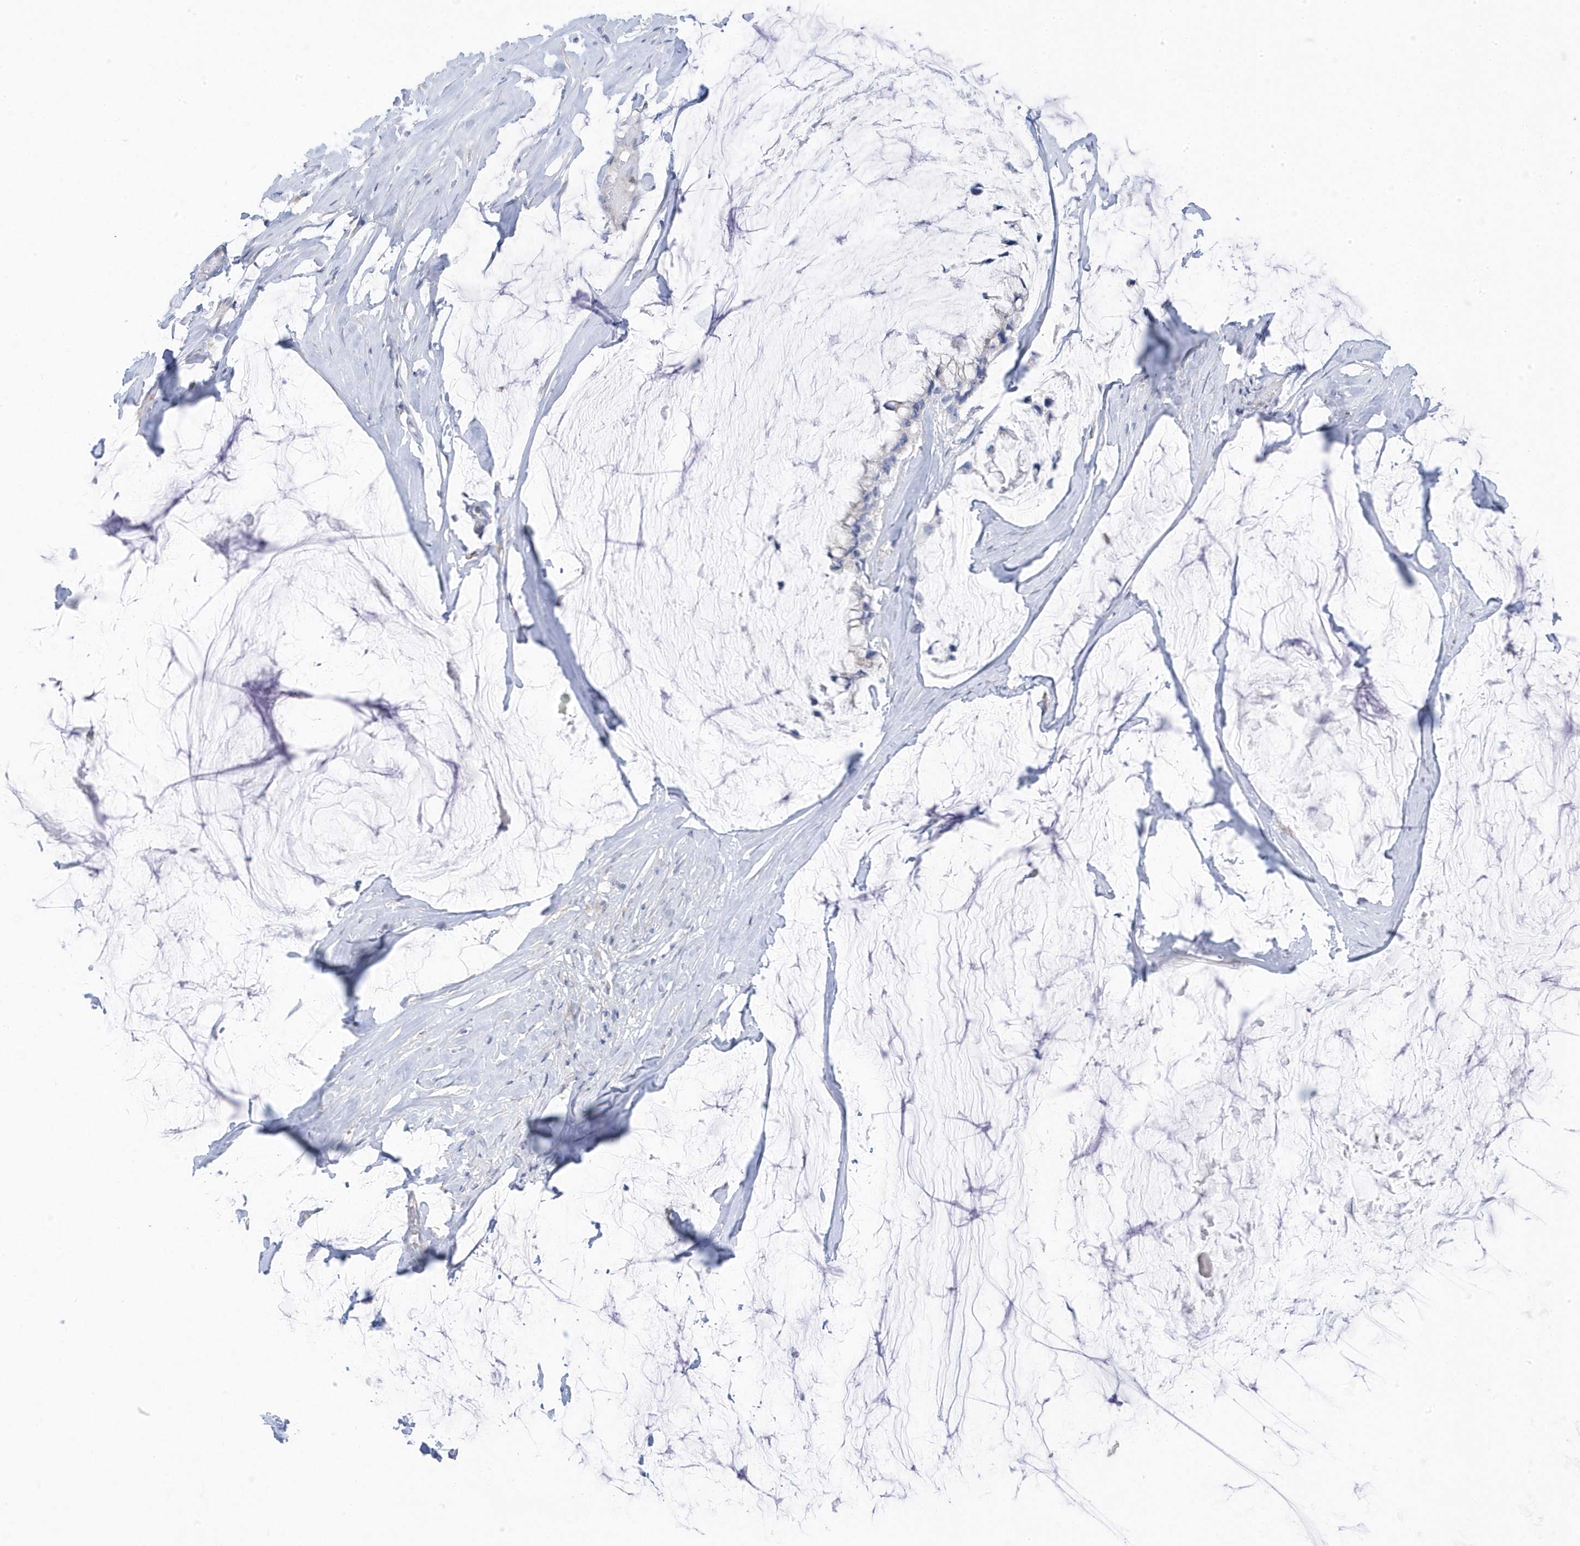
{"staining": {"intensity": "negative", "quantity": "none", "location": "none"}, "tissue": "ovarian cancer", "cell_type": "Tumor cells", "image_type": "cancer", "snomed": [{"axis": "morphology", "description": "Cystadenocarcinoma, mucinous, NOS"}, {"axis": "topography", "description": "Ovary"}], "caption": "The immunohistochemistry (IHC) micrograph has no significant expression in tumor cells of ovarian mucinous cystadenocarcinoma tissue. Nuclei are stained in blue.", "gene": "ANAPC1", "patient": {"sex": "female", "age": 39}}